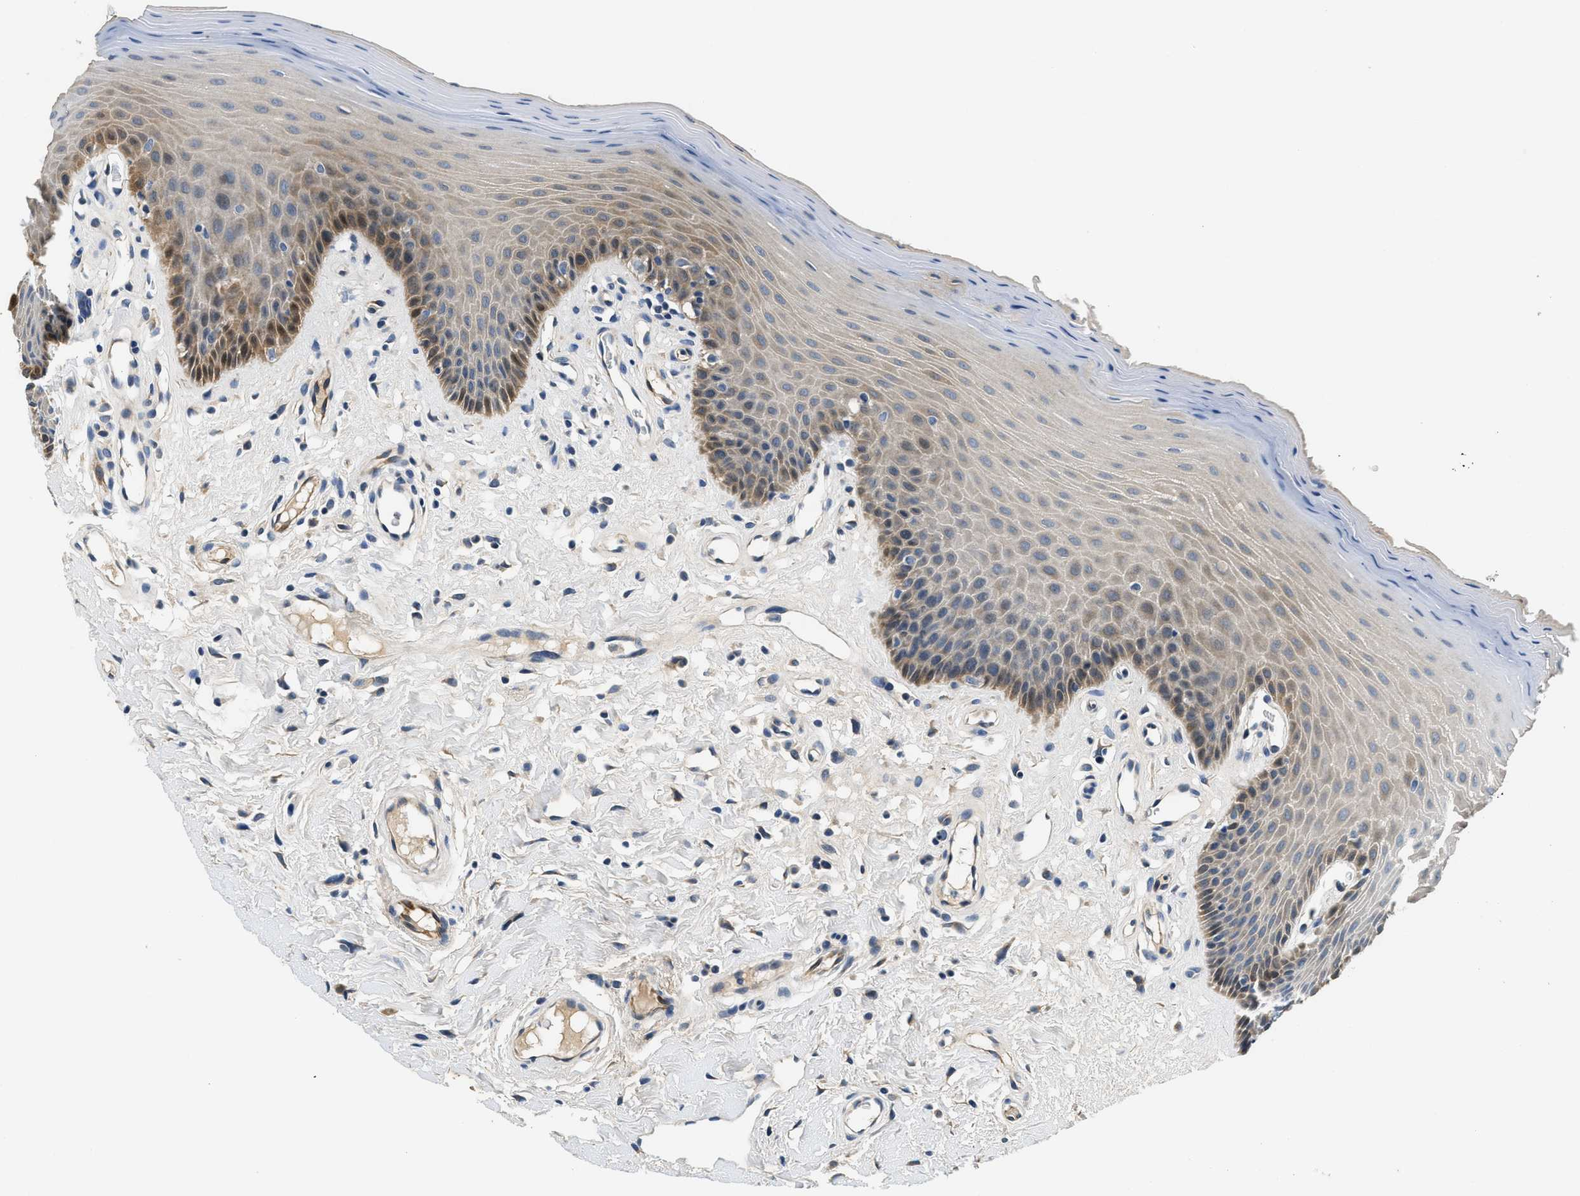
{"staining": {"intensity": "moderate", "quantity": "25%-75%", "location": "cytoplasmic/membranous"}, "tissue": "oral mucosa", "cell_type": "Squamous epithelial cells", "image_type": "normal", "snomed": [{"axis": "morphology", "description": "Normal tissue, NOS"}, {"axis": "morphology", "description": "Squamous cell carcinoma, NOS"}, {"axis": "topography", "description": "Skeletal muscle"}, {"axis": "topography", "description": "Adipose tissue"}, {"axis": "topography", "description": "Vascular tissue"}, {"axis": "topography", "description": "Oral tissue"}, {"axis": "topography", "description": "Peripheral nerve tissue"}, {"axis": "topography", "description": "Head-Neck"}], "caption": "This histopathology image exhibits normal oral mucosa stained with immunohistochemistry (IHC) to label a protein in brown. The cytoplasmic/membranous of squamous epithelial cells show moderate positivity for the protein. Nuclei are counter-stained blue.", "gene": "ALDH3A2", "patient": {"sex": "male", "age": 71}}